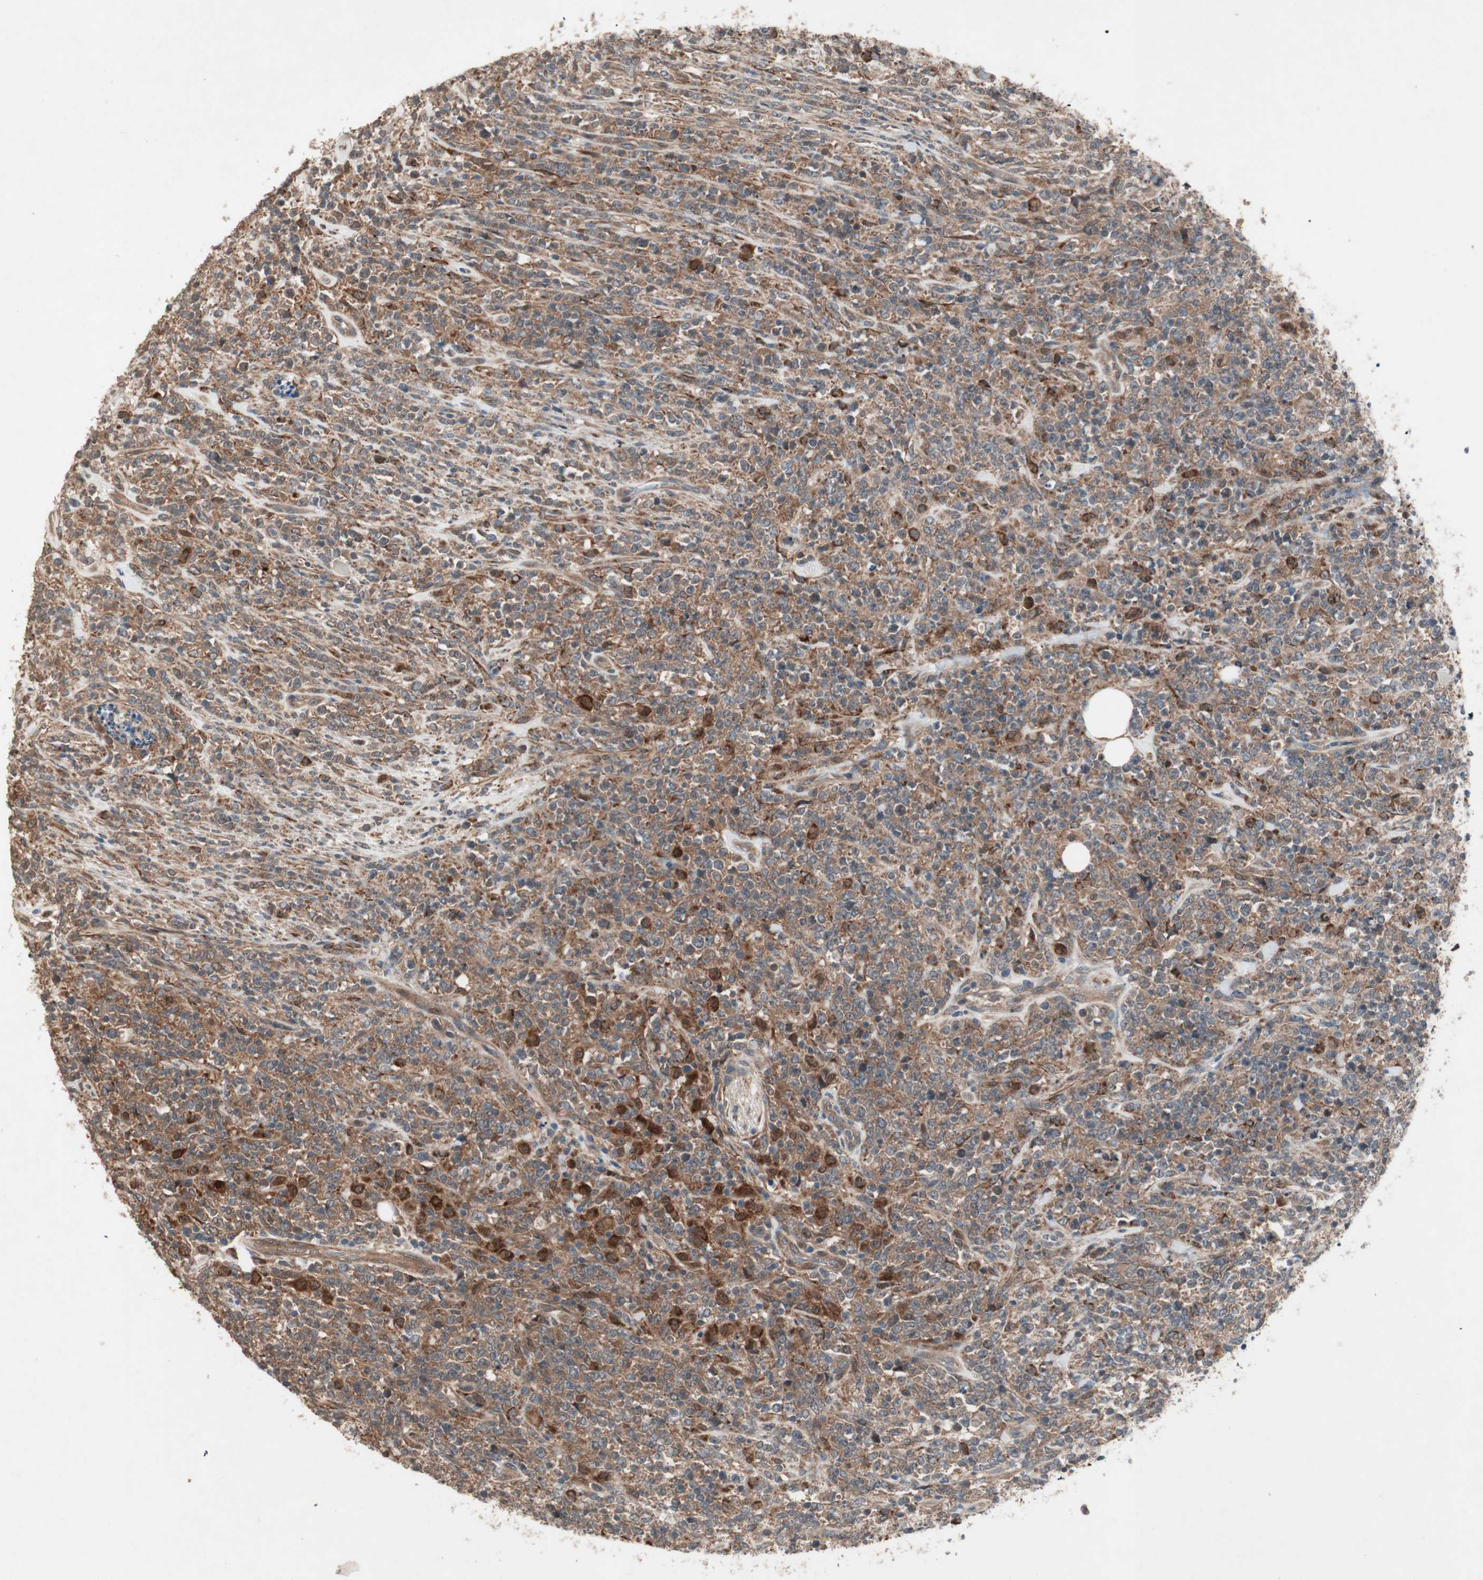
{"staining": {"intensity": "moderate", "quantity": ">75%", "location": "cytoplasmic/membranous"}, "tissue": "lymphoma", "cell_type": "Tumor cells", "image_type": "cancer", "snomed": [{"axis": "morphology", "description": "Malignant lymphoma, non-Hodgkin's type, High grade"}, {"axis": "topography", "description": "Soft tissue"}], "caption": "A photomicrograph showing moderate cytoplasmic/membranous positivity in about >75% of tumor cells in lymphoma, as visualized by brown immunohistochemical staining.", "gene": "SDSL", "patient": {"sex": "male", "age": 18}}